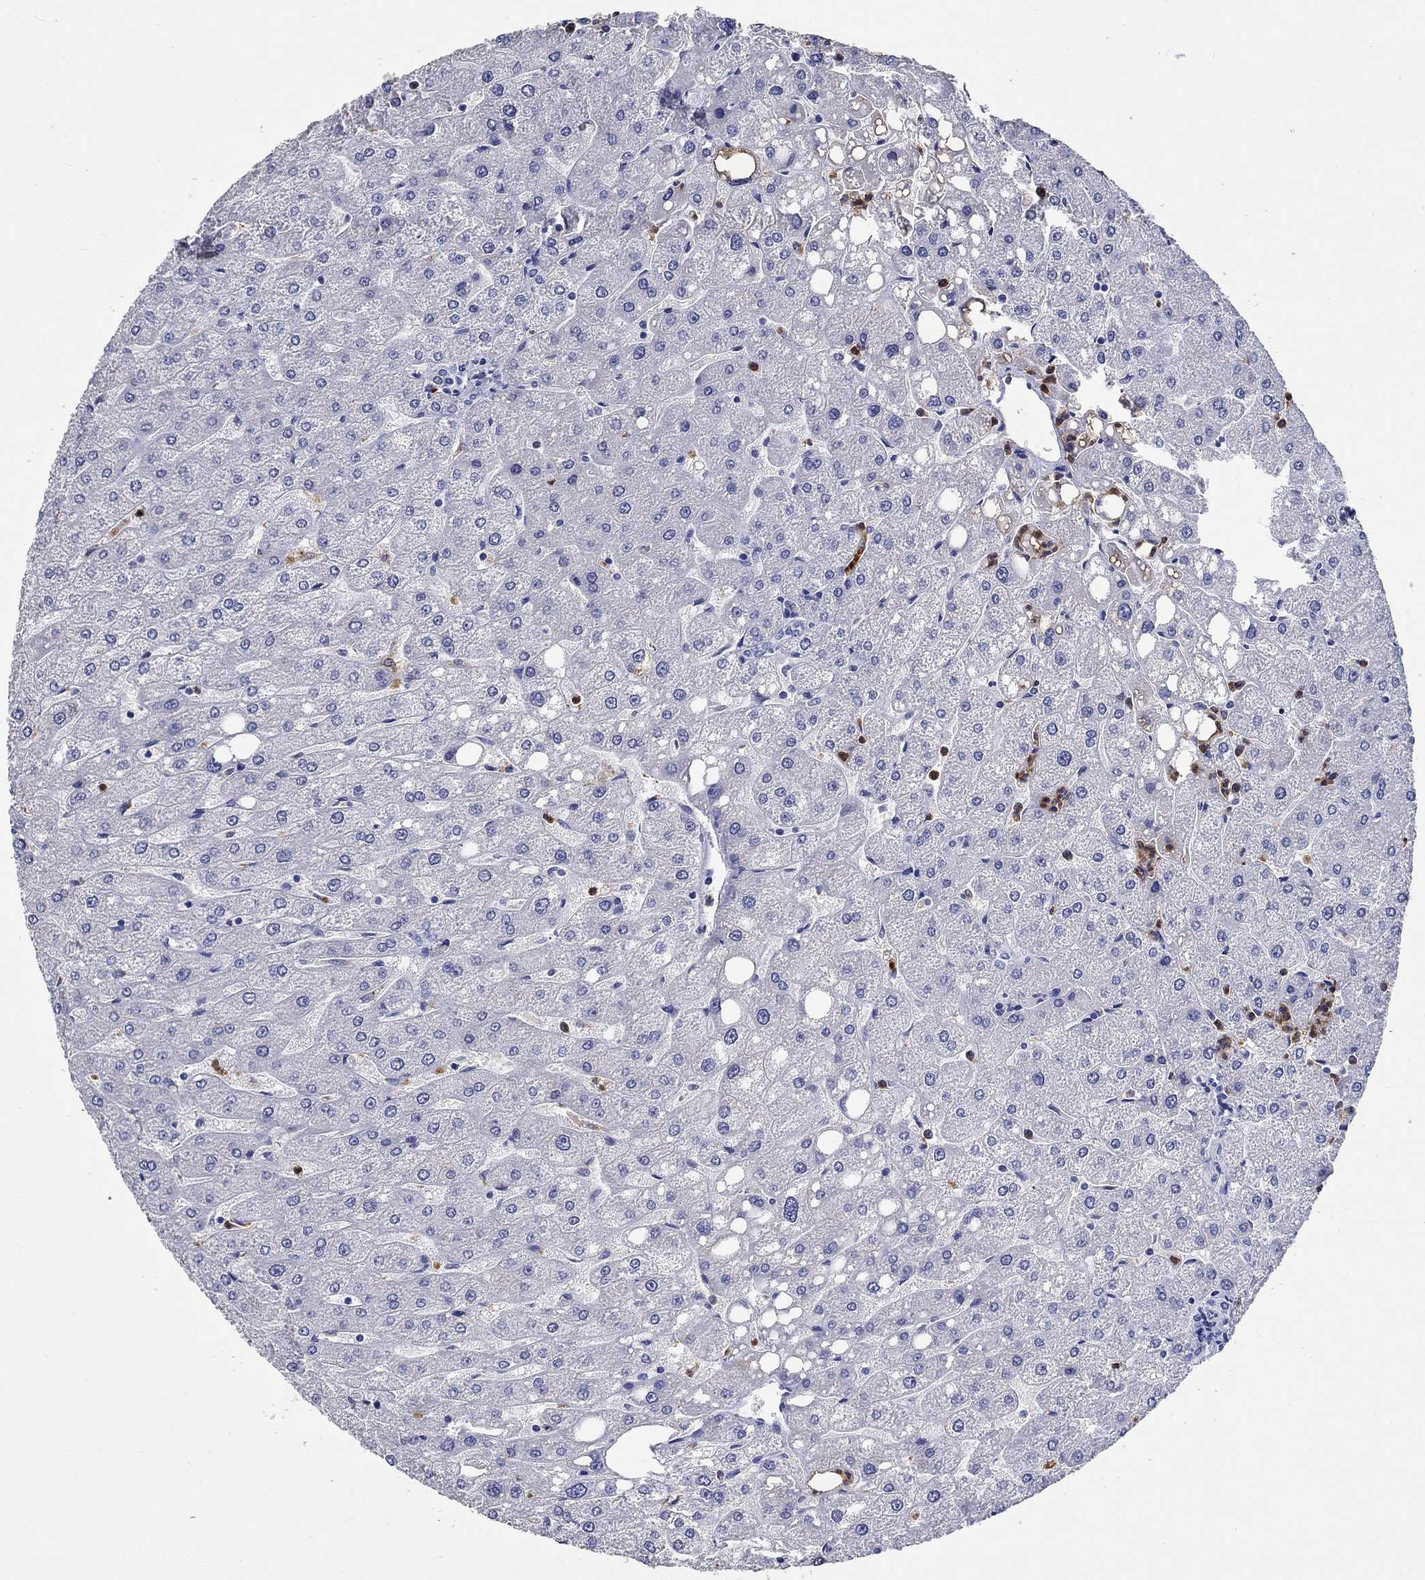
{"staining": {"intensity": "negative", "quantity": "none", "location": "none"}, "tissue": "liver", "cell_type": "Cholangiocytes", "image_type": "normal", "snomed": [{"axis": "morphology", "description": "Normal tissue, NOS"}, {"axis": "topography", "description": "Liver"}], "caption": "This is an immunohistochemistry histopathology image of normal human liver. There is no staining in cholangiocytes.", "gene": "EPX", "patient": {"sex": "male", "age": 67}}